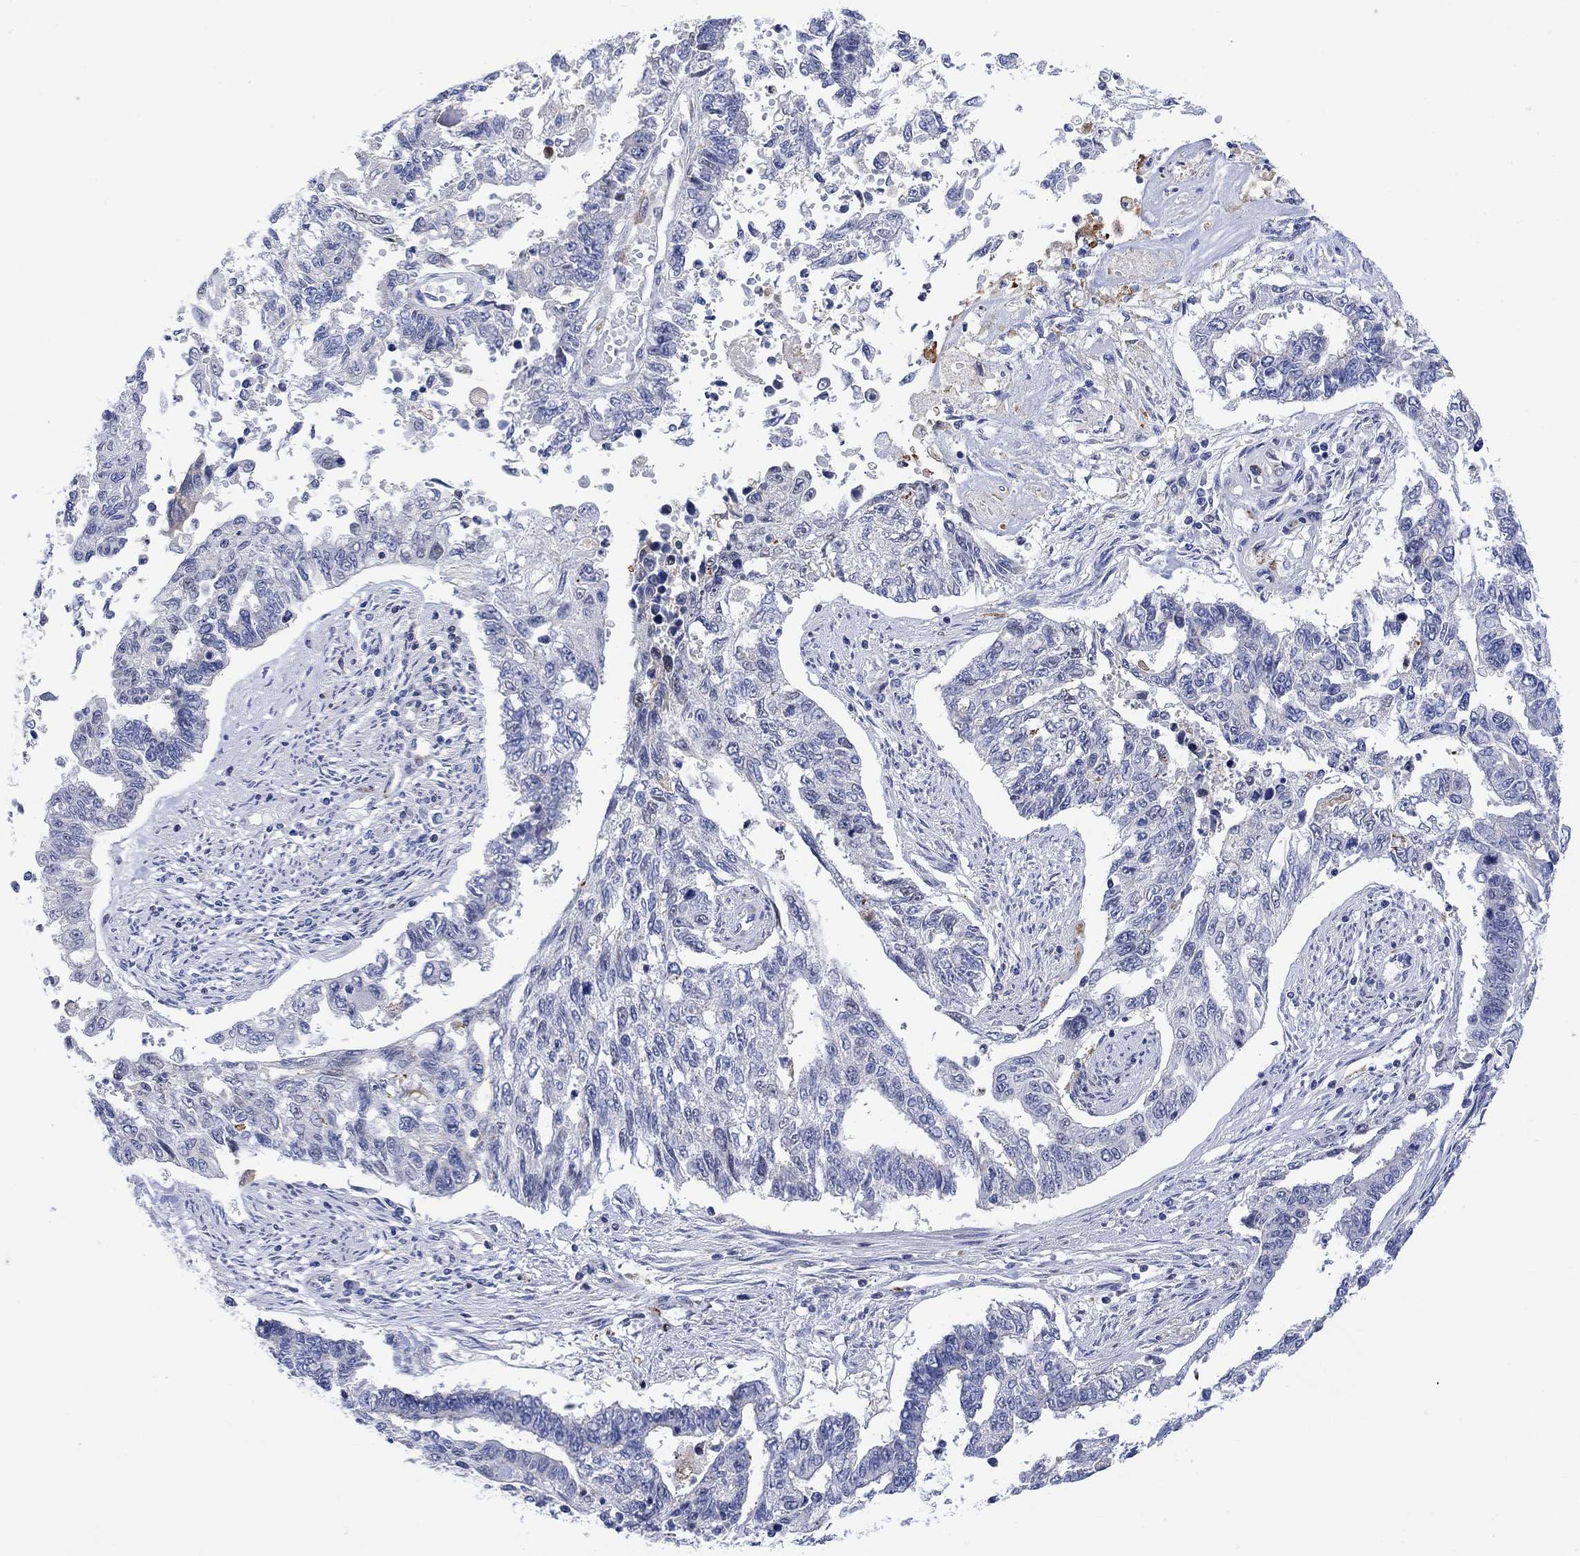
{"staining": {"intensity": "negative", "quantity": "none", "location": "none"}, "tissue": "endometrial cancer", "cell_type": "Tumor cells", "image_type": "cancer", "snomed": [{"axis": "morphology", "description": "Adenocarcinoma, NOS"}, {"axis": "topography", "description": "Uterus"}], "caption": "Immunohistochemistry (IHC) histopathology image of neoplastic tissue: adenocarcinoma (endometrial) stained with DAB (3,3'-diaminobenzidine) reveals no significant protein positivity in tumor cells. (Immunohistochemistry (IHC), brightfield microscopy, high magnification).", "gene": "ARSK", "patient": {"sex": "female", "age": 59}}